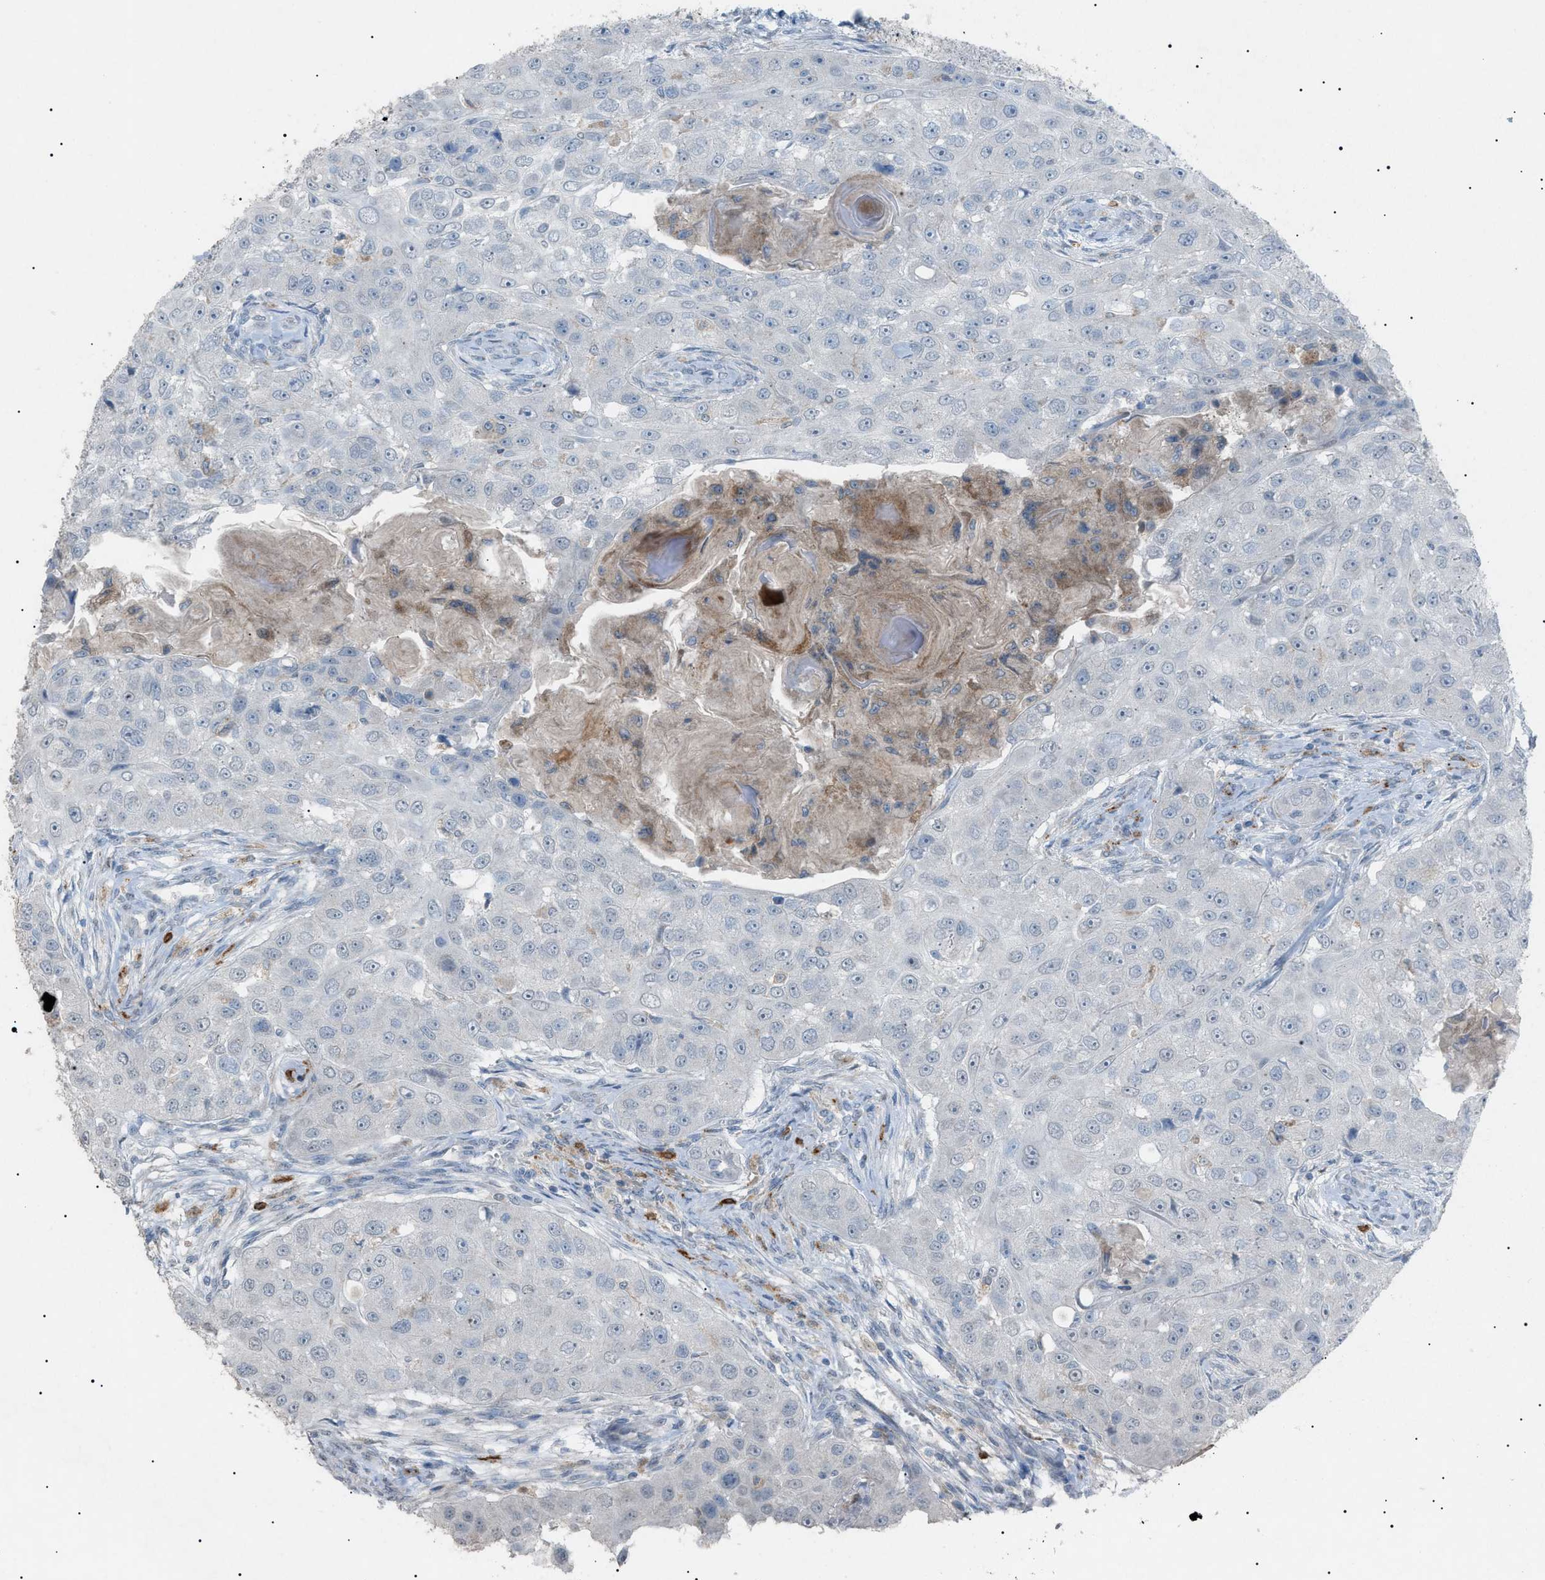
{"staining": {"intensity": "weak", "quantity": "<25%", "location": "cytoplasmic/membranous"}, "tissue": "head and neck cancer", "cell_type": "Tumor cells", "image_type": "cancer", "snomed": [{"axis": "morphology", "description": "Normal tissue, NOS"}, {"axis": "morphology", "description": "Squamous cell carcinoma, NOS"}, {"axis": "topography", "description": "Skeletal muscle"}, {"axis": "topography", "description": "Head-Neck"}], "caption": "This image is of head and neck cancer (squamous cell carcinoma) stained with immunohistochemistry to label a protein in brown with the nuclei are counter-stained blue. There is no positivity in tumor cells.", "gene": "BTK", "patient": {"sex": "male", "age": 51}}